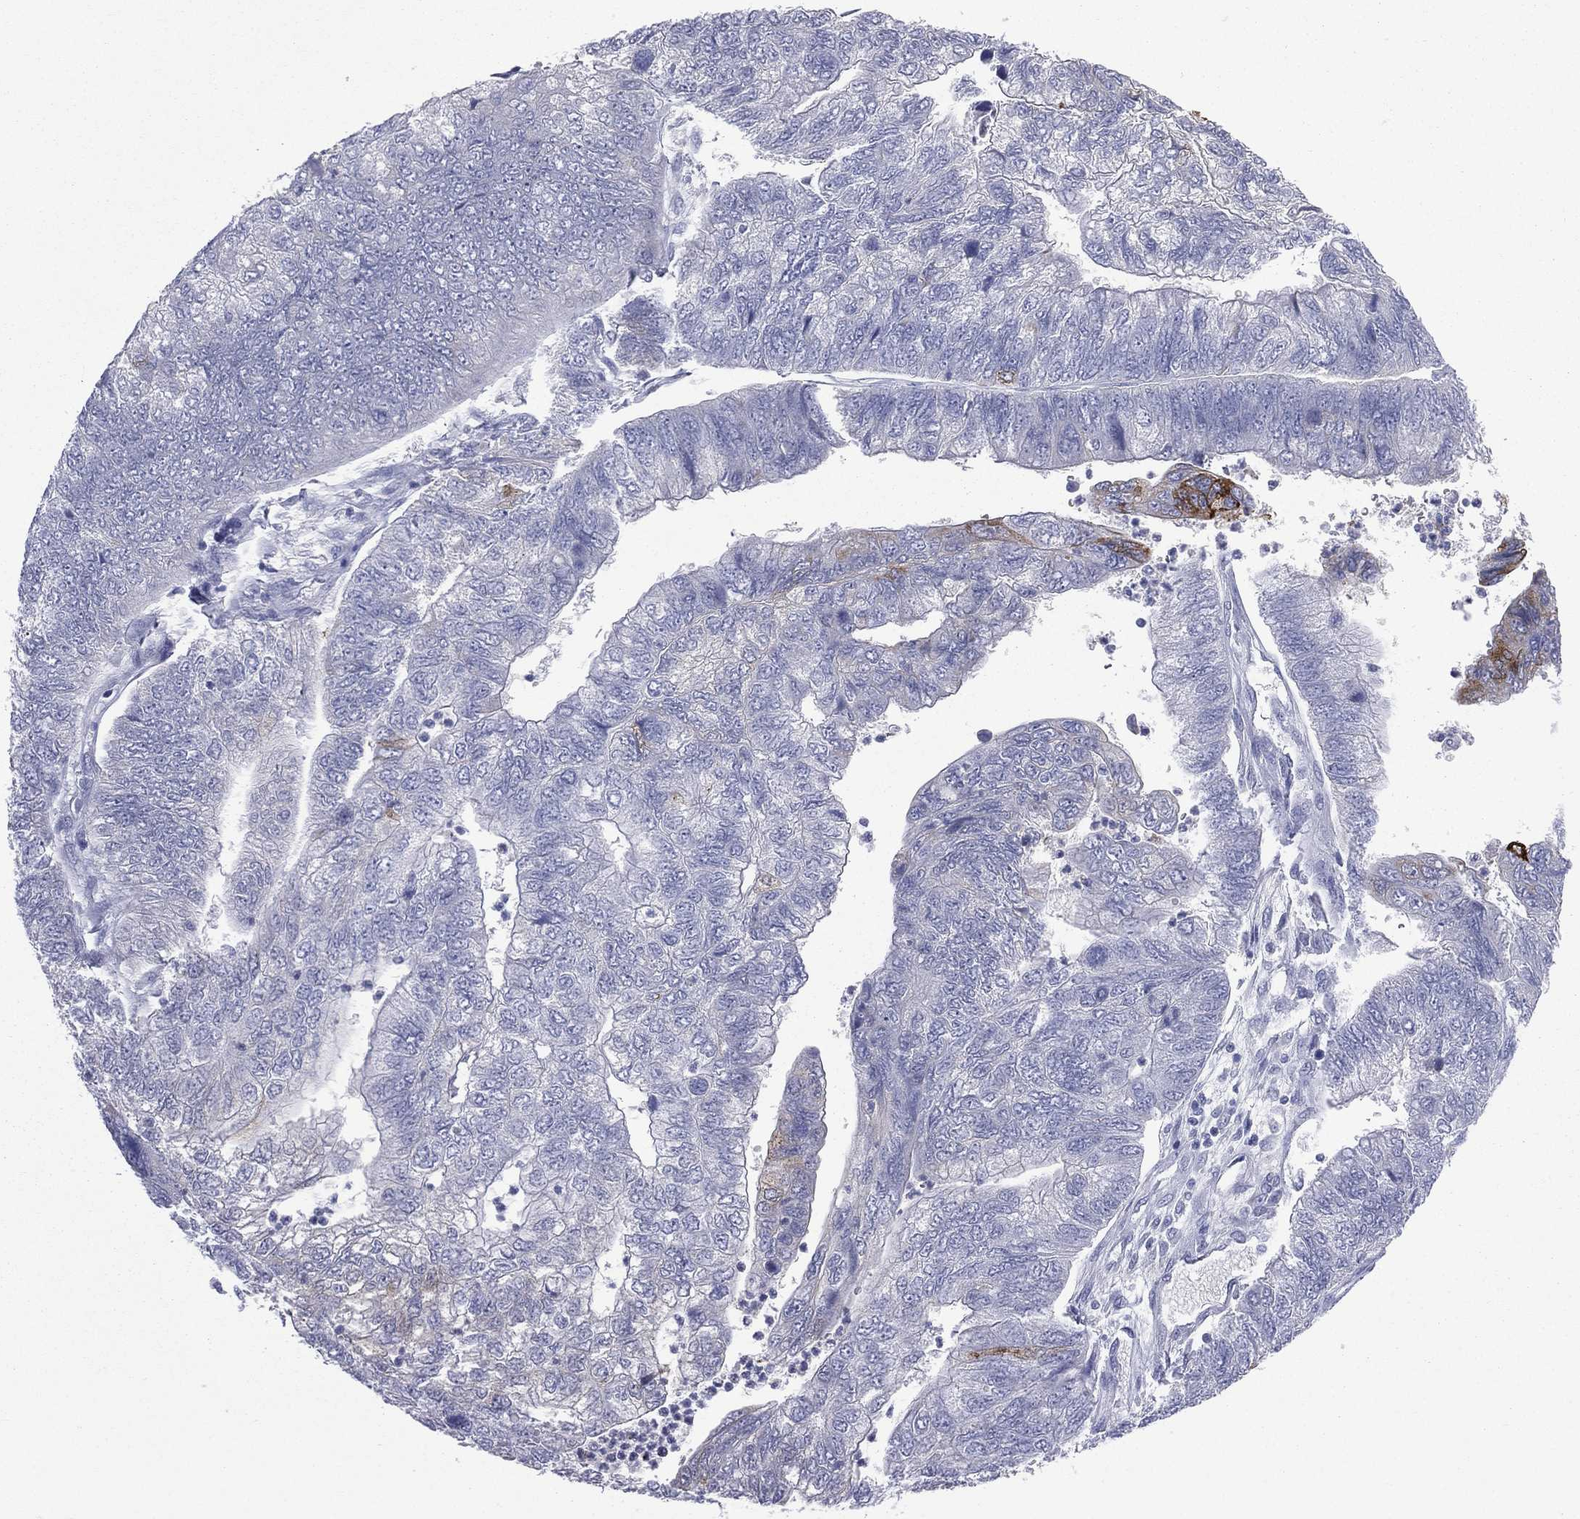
{"staining": {"intensity": "strong", "quantity": "<25%", "location": "cytoplasmic/membranous"}, "tissue": "colorectal cancer", "cell_type": "Tumor cells", "image_type": "cancer", "snomed": [{"axis": "morphology", "description": "Adenocarcinoma, NOS"}, {"axis": "topography", "description": "Colon"}], "caption": "Immunohistochemistry (IHC) of colorectal cancer demonstrates medium levels of strong cytoplasmic/membranous expression in about <25% of tumor cells.", "gene": "CES2", "patient": {"sex": "female", "age": 67}}